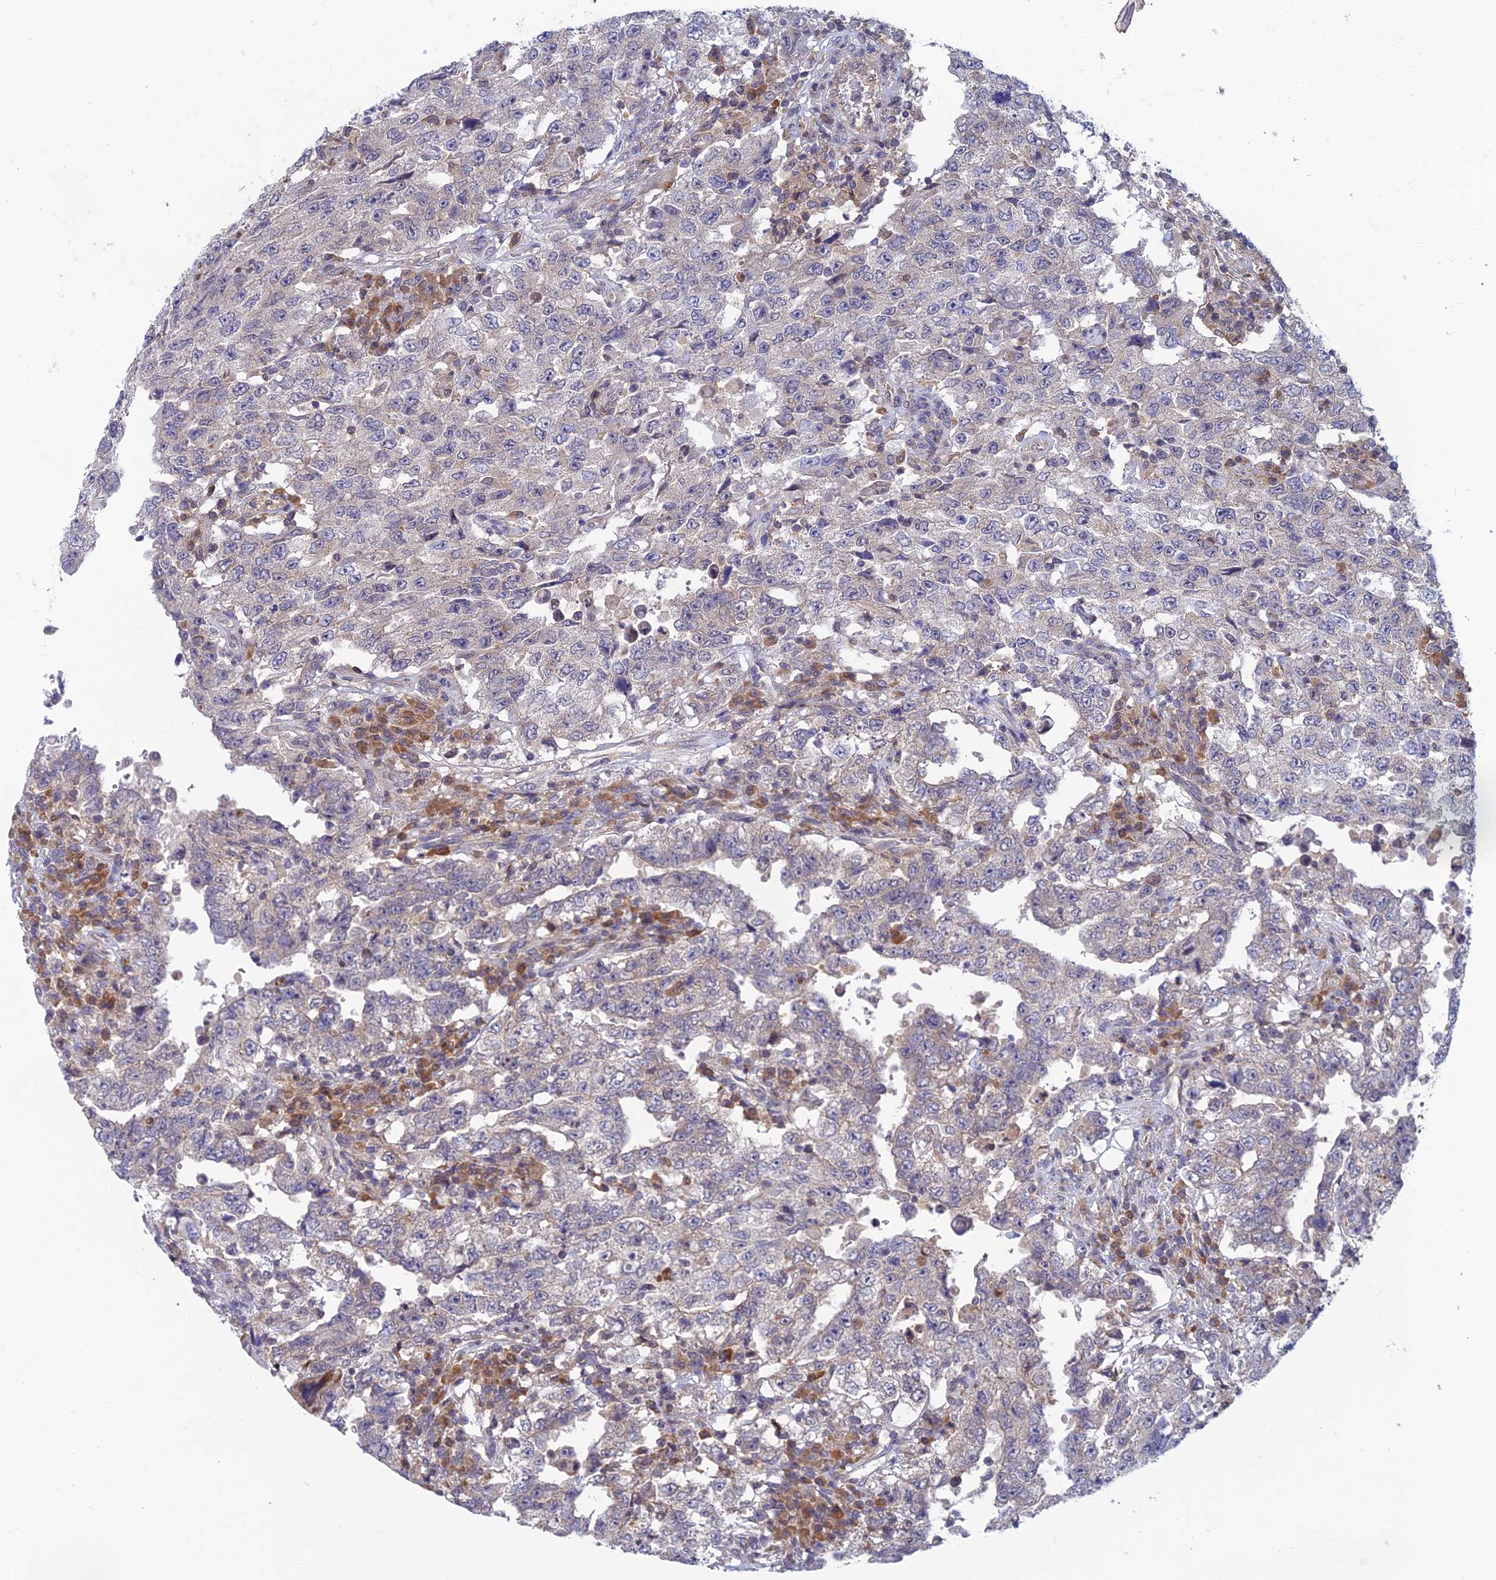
{"staining": {"intensity": "negative", "quantity": "none", "location": "none"}, "tissue": "testis cancer", "cell_type": "Tumor cells", "image_type": "cancer", "snomed": [{"axis": "morphology", "description": "Carcinoma, Embryonal, NOS"}, {"axis": "topography", "description": "Testis"}], "caption": "DAB immunohistochemical staining of human testis cancer (embryonal carcinoma) demonstrates no significant expression in tumor cells. (DAB IHC with hematoxylin counter stain).", "gene": "SRA1", "patient": {"sex": "male", "age": 26}}